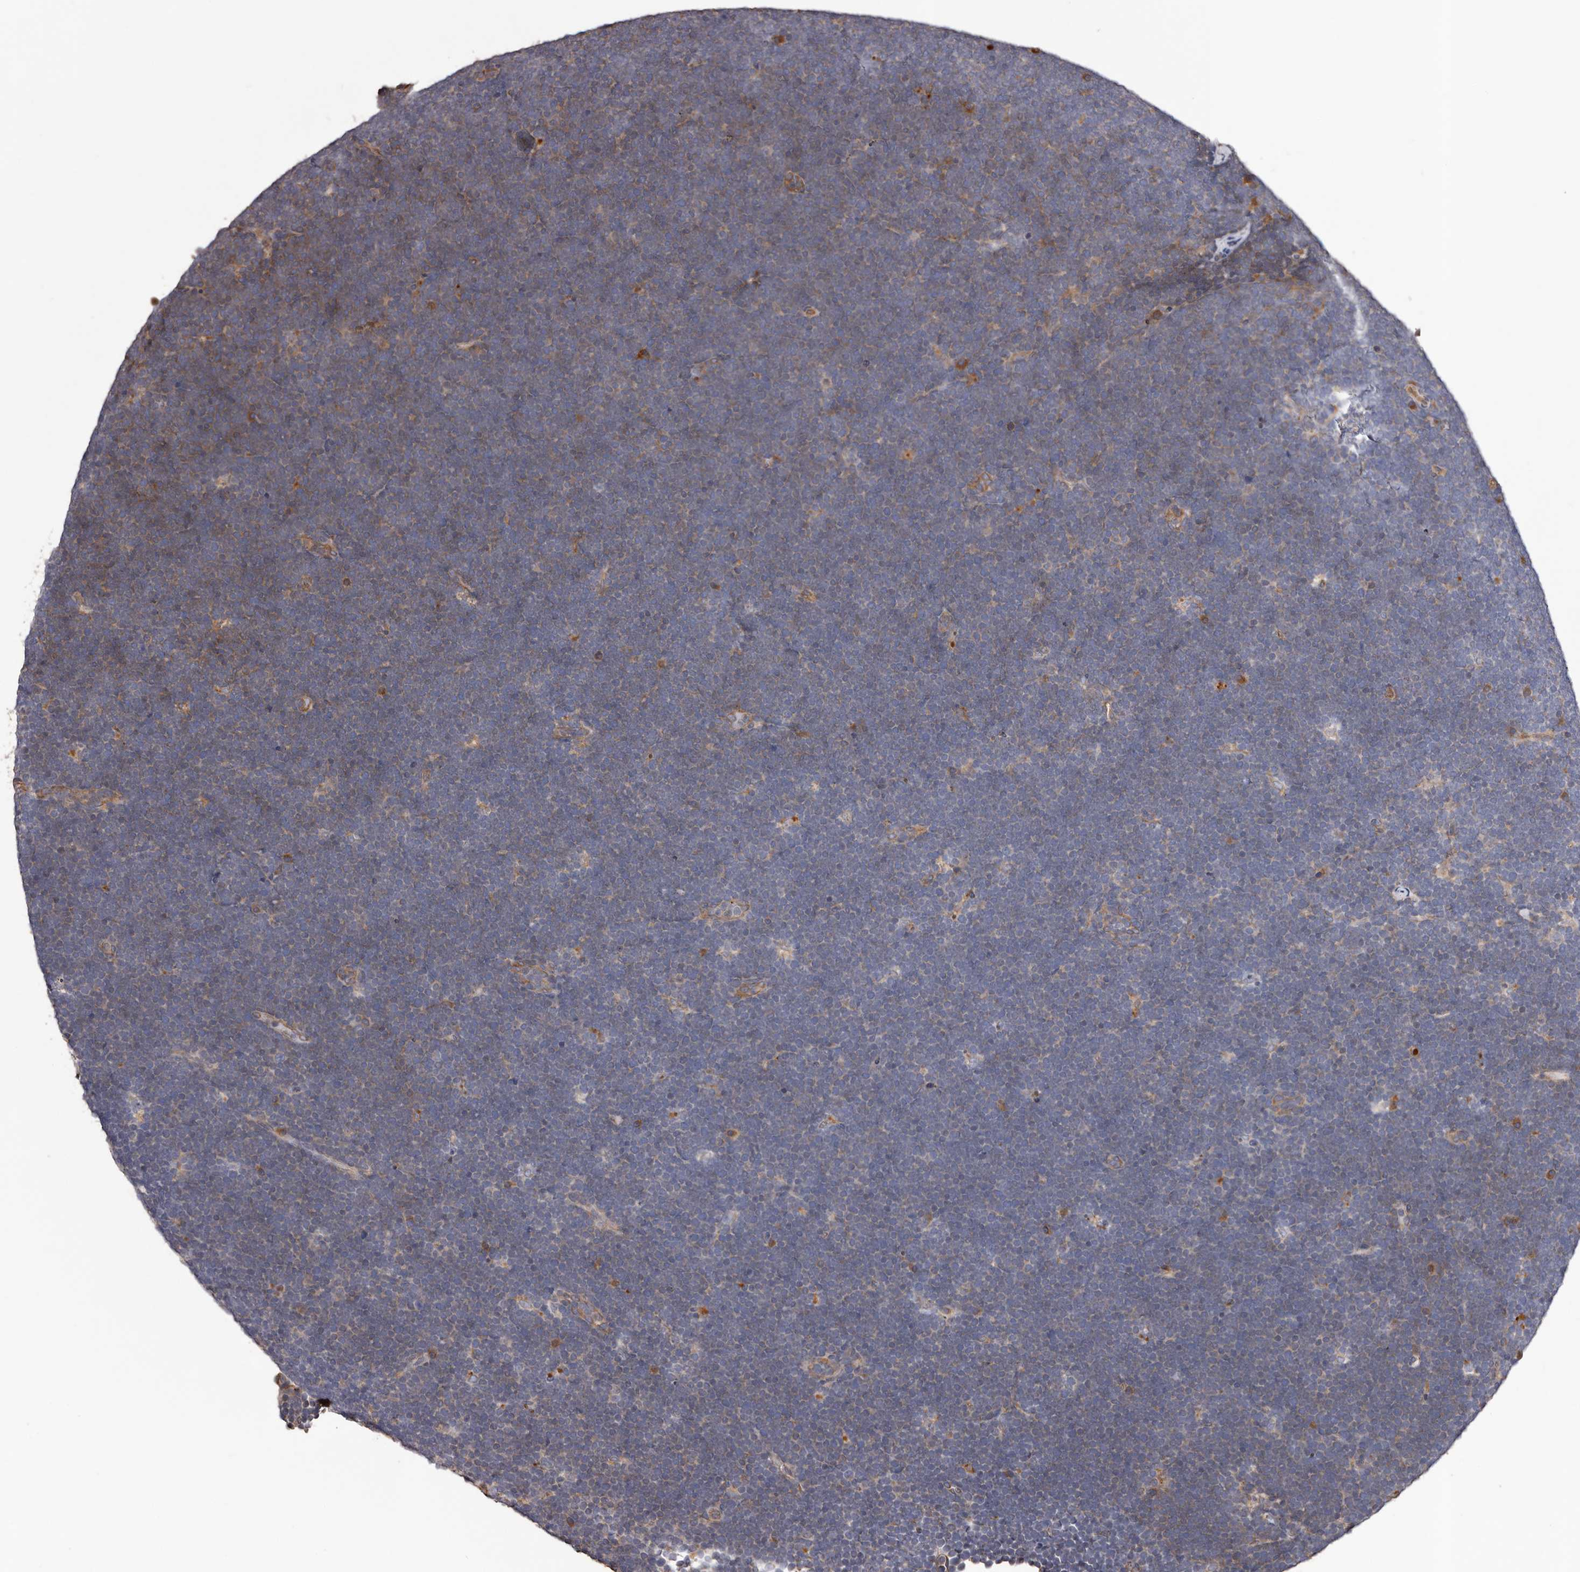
{"staining": {"intensity": "negative", "quantity": "none", "location": "none"}, "tissue": "lymphoma", "cell_type": "Tumor cells", "image_type": "cancer", "snomed": [{"axis": "morphology", "description": "Malignant lymphoma, non-Hodgkin's type, High grade"}, {"axis": "topography", "description": "Lymph node"}], "caption": "Tumor cells are negative for brown protein staining in malignant lymphoma, non-Hodgkin's type (high-grade).", "gene": "CEP104", "patient": {"sex": "male", "age": 13}}